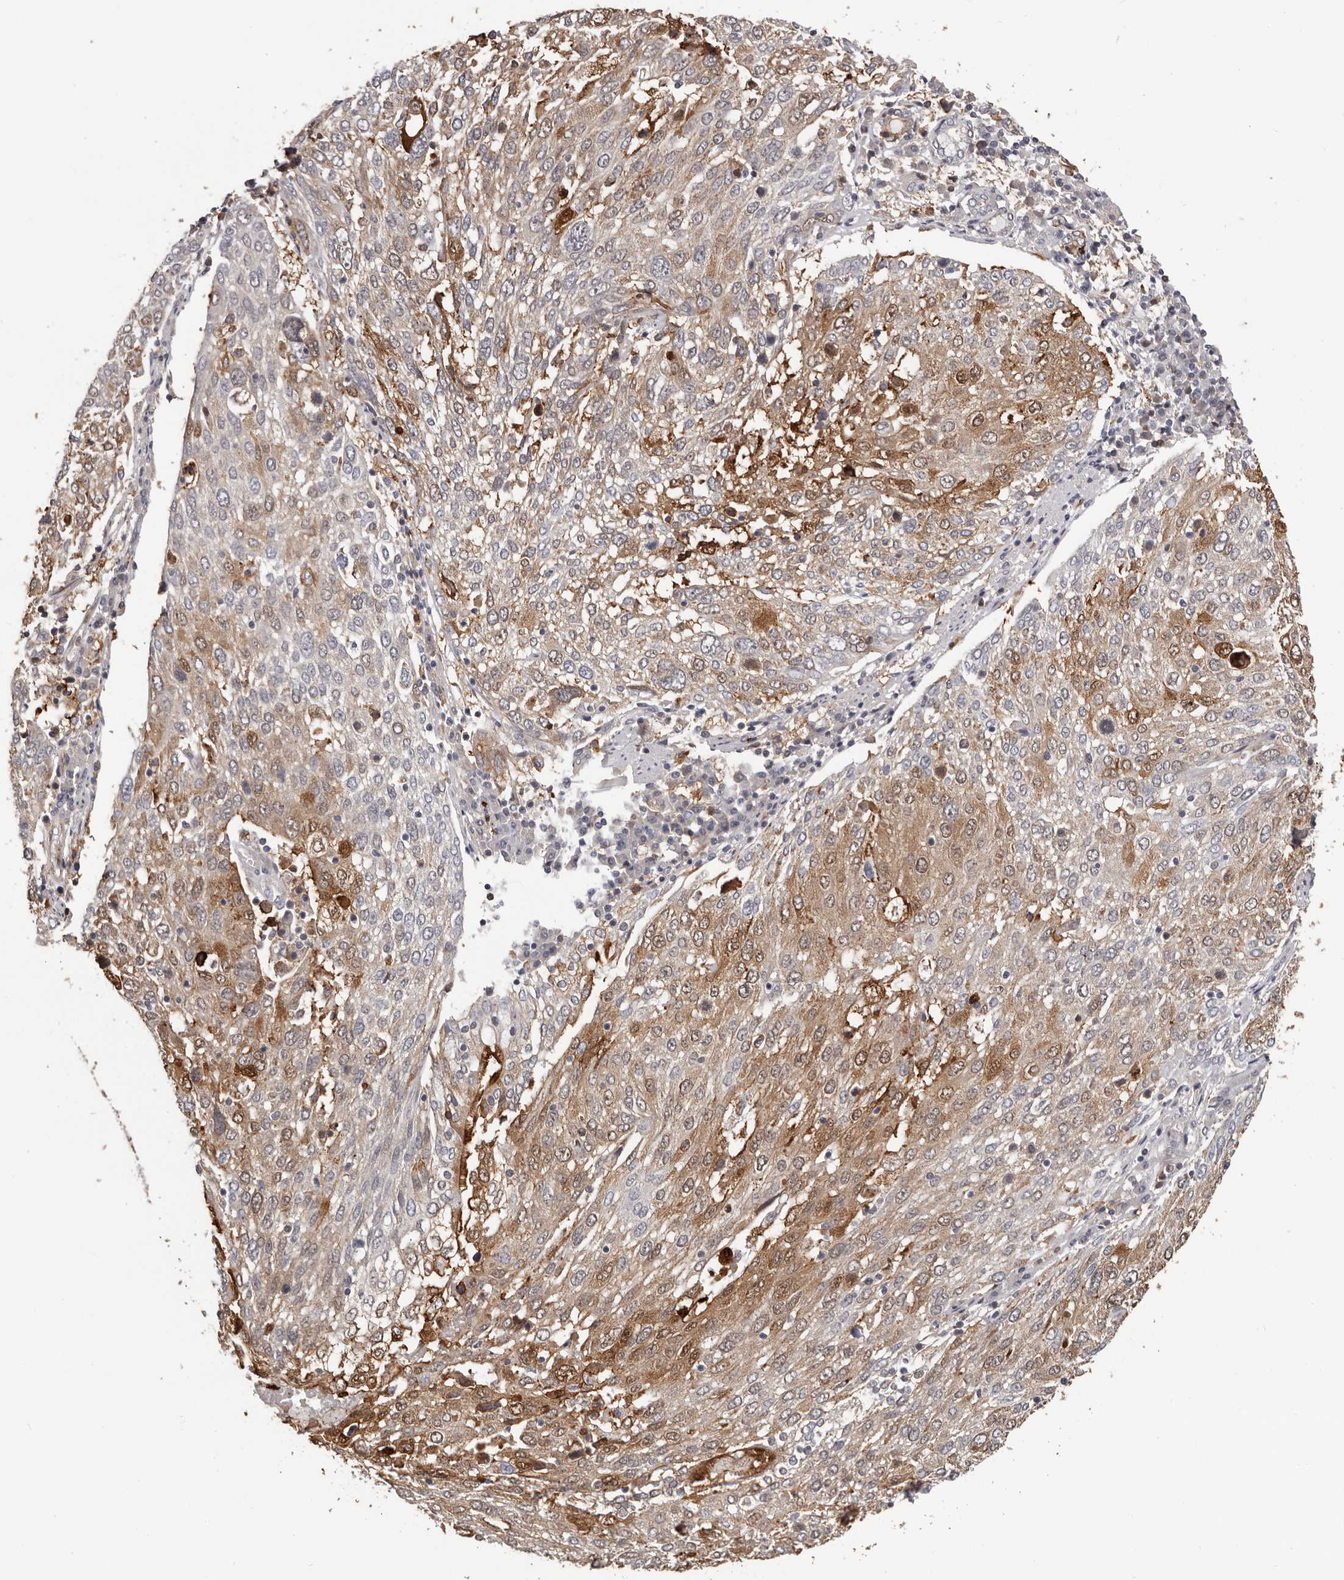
{"staining": {"intensity": "moderate", "quantity": "25%-75%", "location": "cytoplasmic/membranous,nuclear"}, "tissue": "lung cancer", "cell_type": "Tumor cells", "image_type": "cancer", "snomed": [{"axis": "morphology", "description": "Squamous cell carcinoma, NOS"}, {"axis": "topography", "description": "Lung"}], "caption": "Squamous cell carcinoma (lung) stained with DAB immunohistochemistry reveals medium levels of moderate cytoplasmic/membranous and nuclear positivity in approximately 25%-75% of tumor cells.", "gene": "PRR12", "patient": {"sex": "male", "age": 65}}